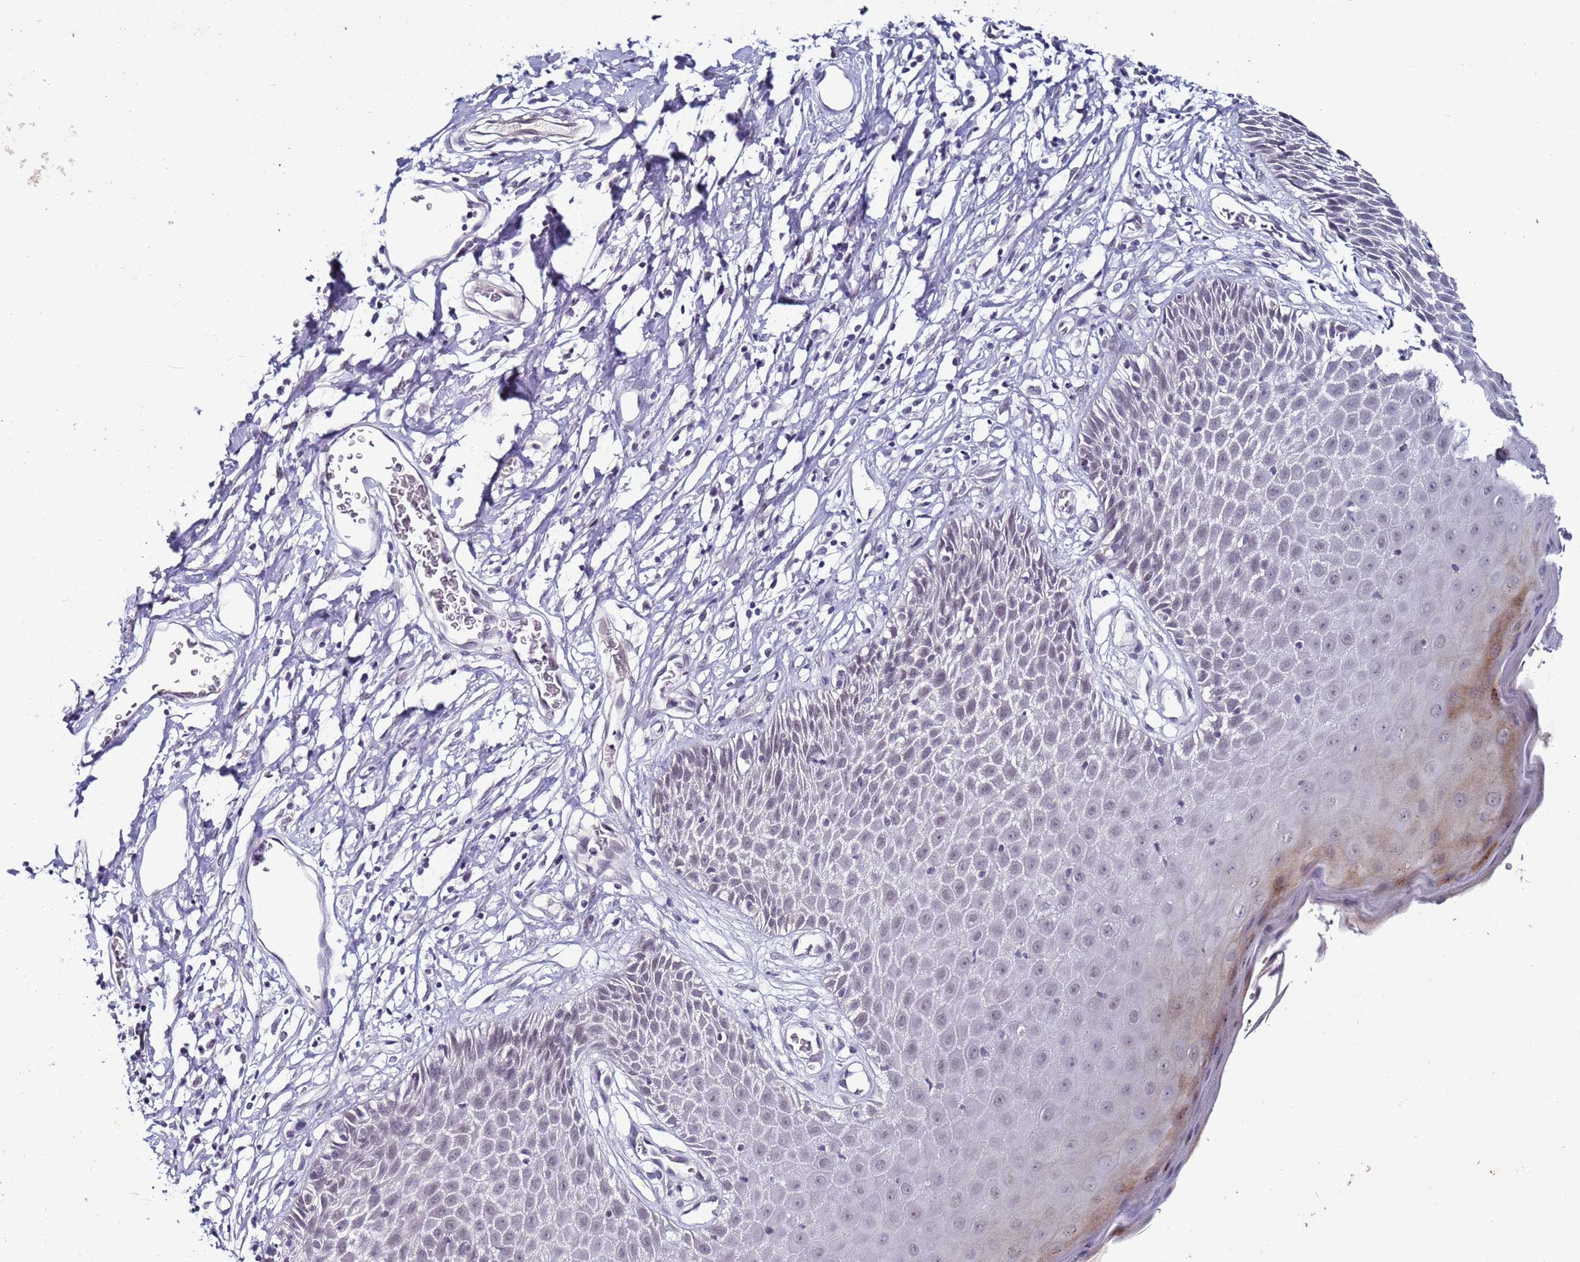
{"staining": {"intensity": "negative", "quantity": "none", "location": "none"}, "tissue": "skin", "cell_type": "Epidermal cells", "image_type": "normal", "snomed": [{"axis": "morphology", "description": "Normal tissue, NOS"}, {"axis": "topography", "description": "Vulva"}], "caption": "Immunohistochemistry histopathology image of unremarkable human skin stained for a protein (brown), which displays no positivity in epidermal cells.", "gene": "PSMA7", "patient": {"sex": "female", "age": 68}}